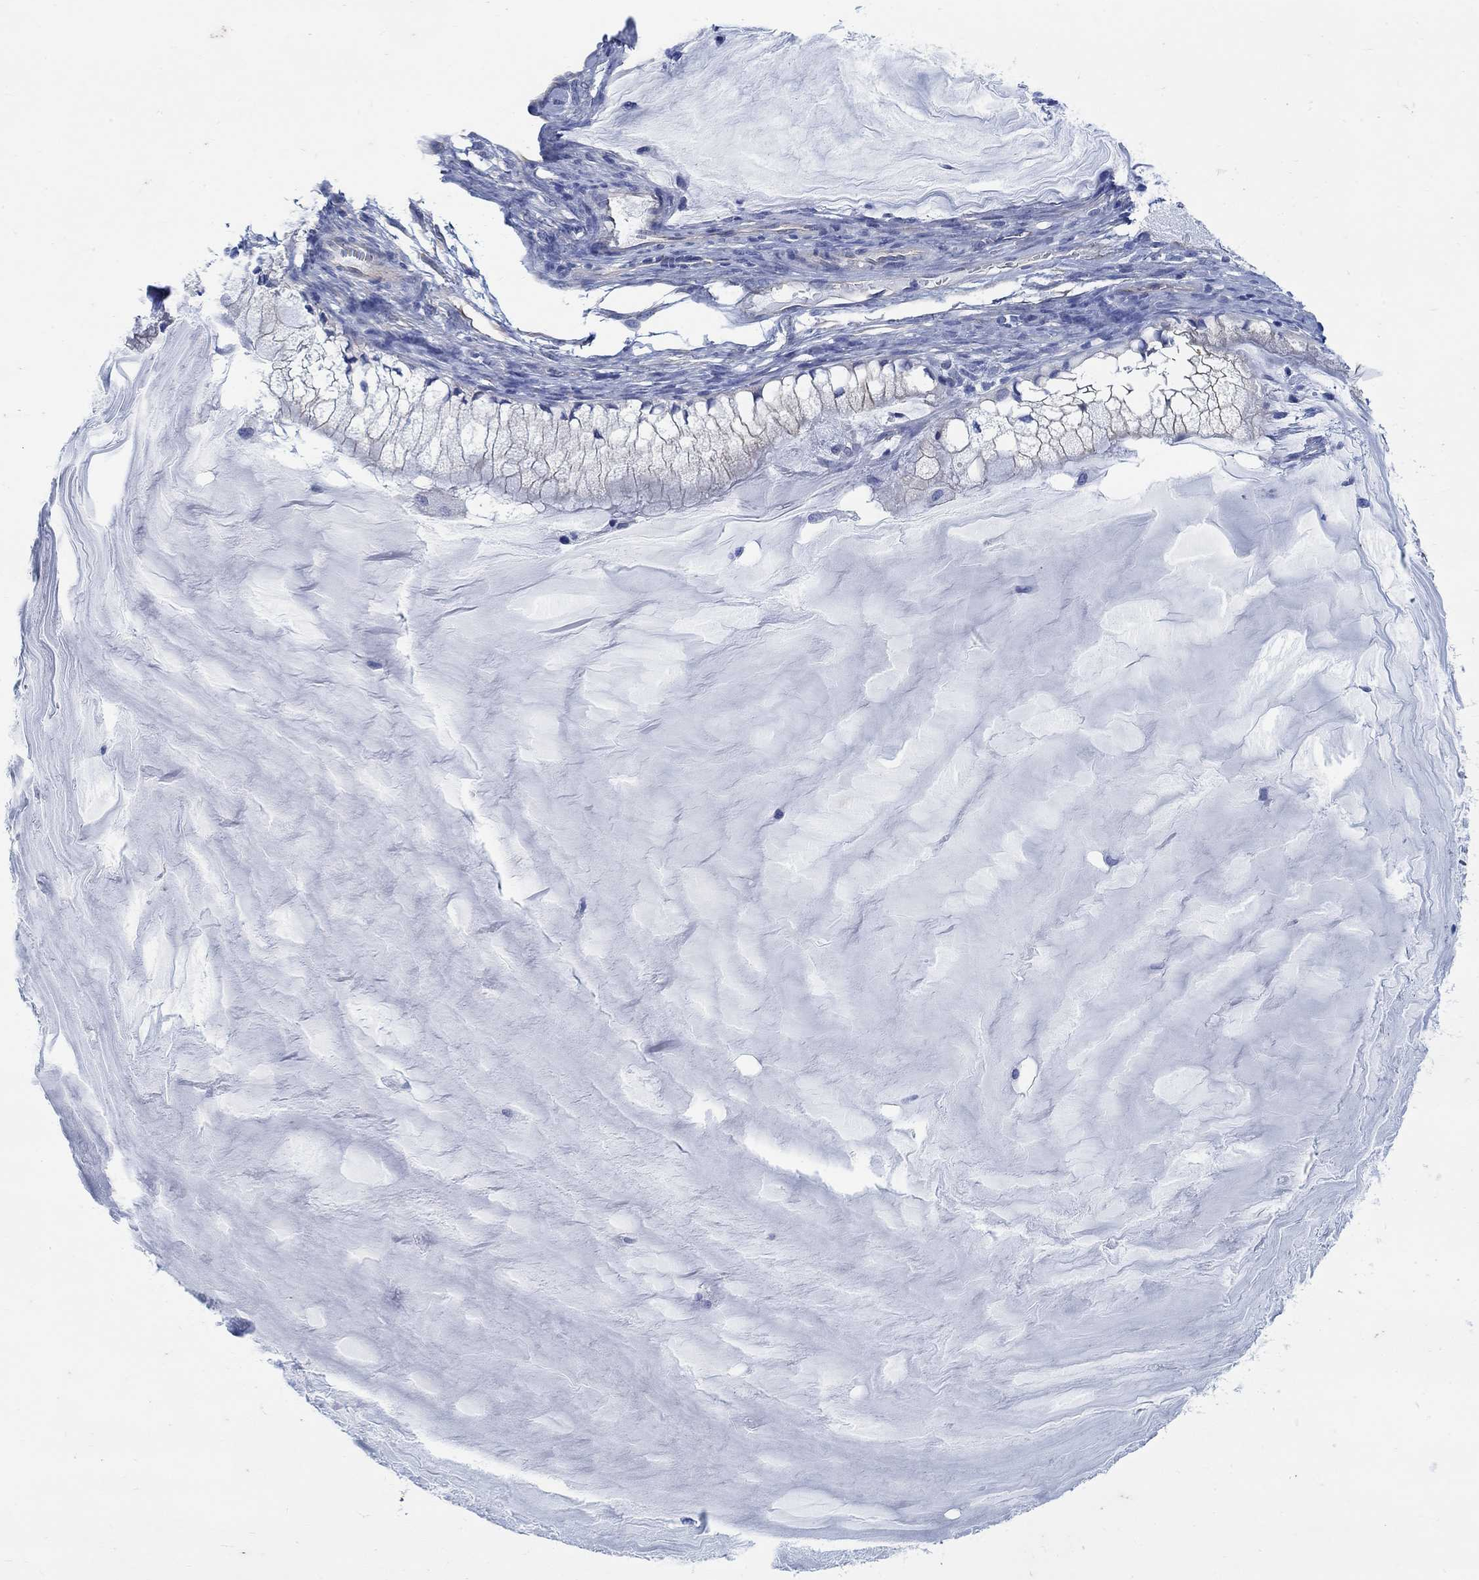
{"staining": {"intensity": "negative", "quantity": "none", "location": "none"}, "tissue": "ovarian cancer", "cell_type": "Tumor cells", "image_type": "cancer", "snomed": [{"axis": "morphology", "description": "Cystadenocarcinoma, mucinous, NOS"}, {"axis": "topography", "description": "Ovary"}], "caption": "Photomicrograph shows no protein expression in tumor cells of mucinous cystadenocarcinoma (ovarian) tissue.", "gene": "TMEM198", "patient": {"sex": "female", "age": 57}}